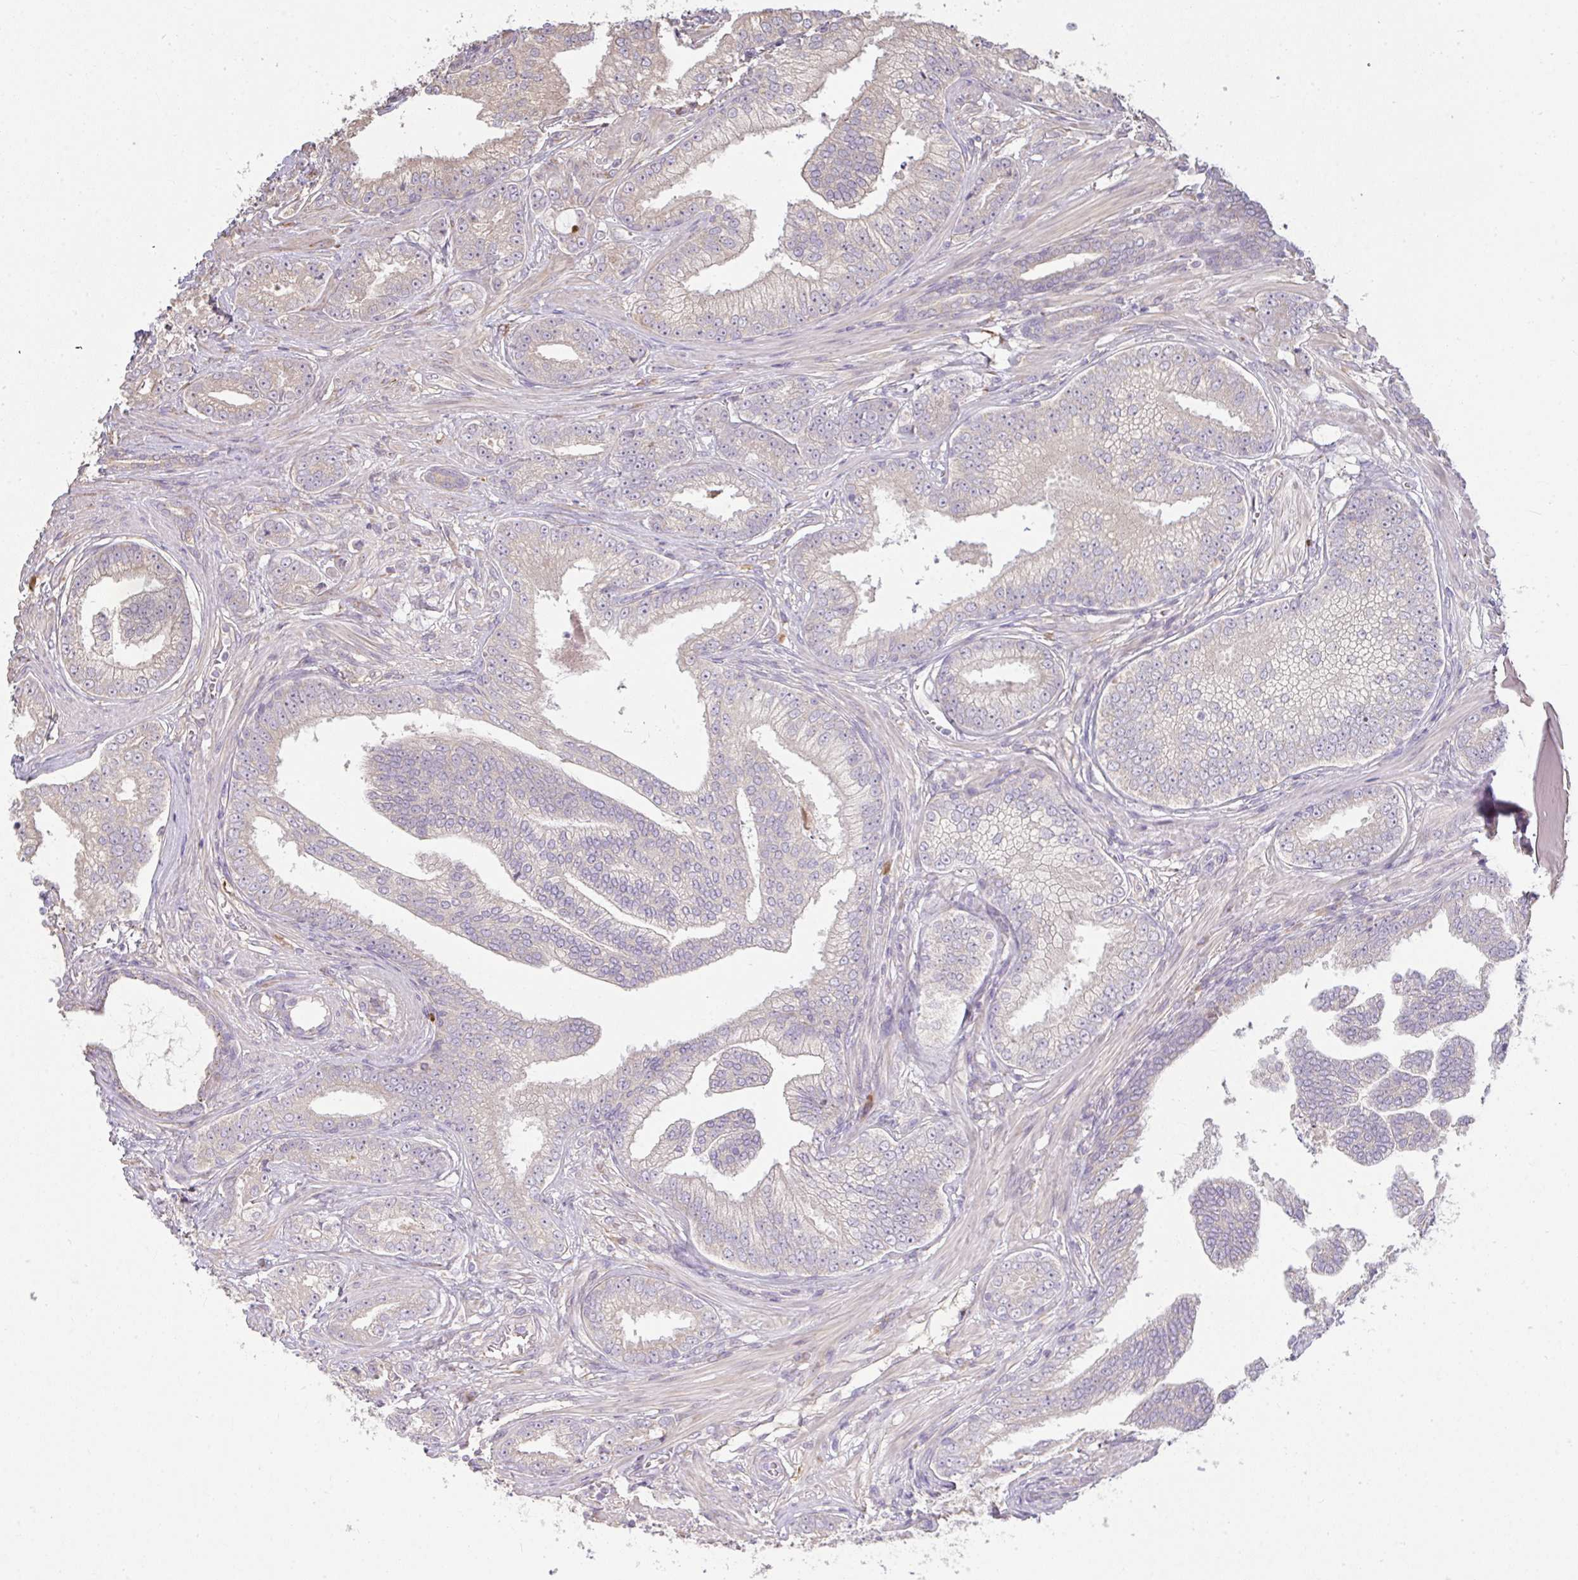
{"staining": {"intensity": "negative", "quantity": "none", "location": "none"}, "tissue": "prostate cancer", "cell_type": "Tumor cells", "image_type": "cancer", "snomed": [{"axis": "morphology", "description": "Adenocarcinoma, Low grade"}, {"axis": "topography", "description": "Prostate"}], "caption": "Prostate cancer (low-grade adenocarcinoma) stained for a protein using immunohistochemistry demonstrates no expression tumor cells.", "gene": "BRINP3", "patient": {"sex": "male", "age": 61}}